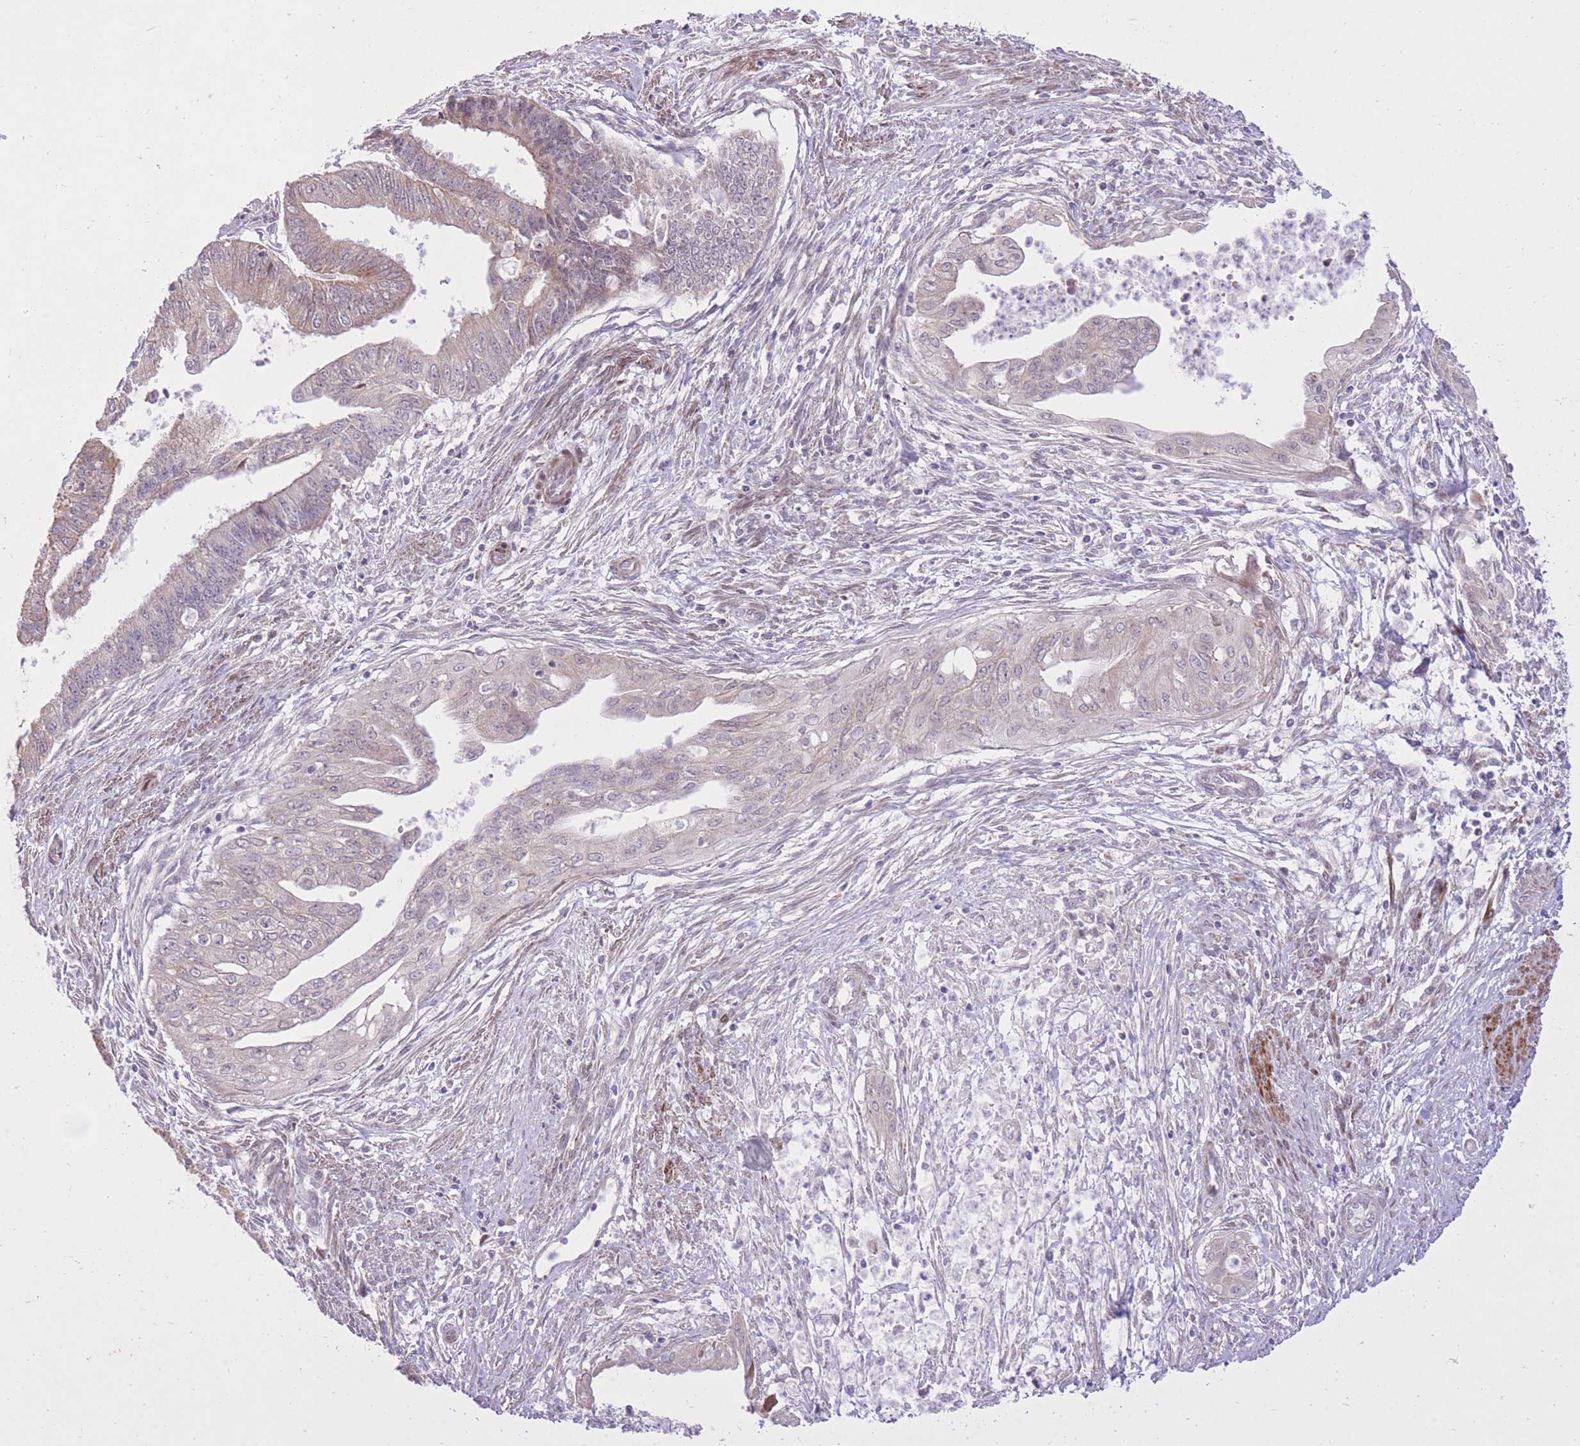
{"staining": {"intensity": "weak", "quantity": "<25%", "location": "cytoplasmic/membranous"}, "tissue": "endometrial cancer", "cell_type": "Tumor cells", "image_type": "cancer", "snomed": [{"axis": "morphology", "description": "Adenocarcinoma, NOS"}, {"axis": "topography", "description": "Endometrium"}], "caption": "Immunohistochemistry histopathology image of neoplastic tissue: endometrial cancer (adenocarcinoma) stained with DAB (3,3'-diaminobenzidine) demonstrates no significant protein positivity in tumor cells.", "gene": "SLC4A4", "patient": {"sex": "female", "age": 73}}